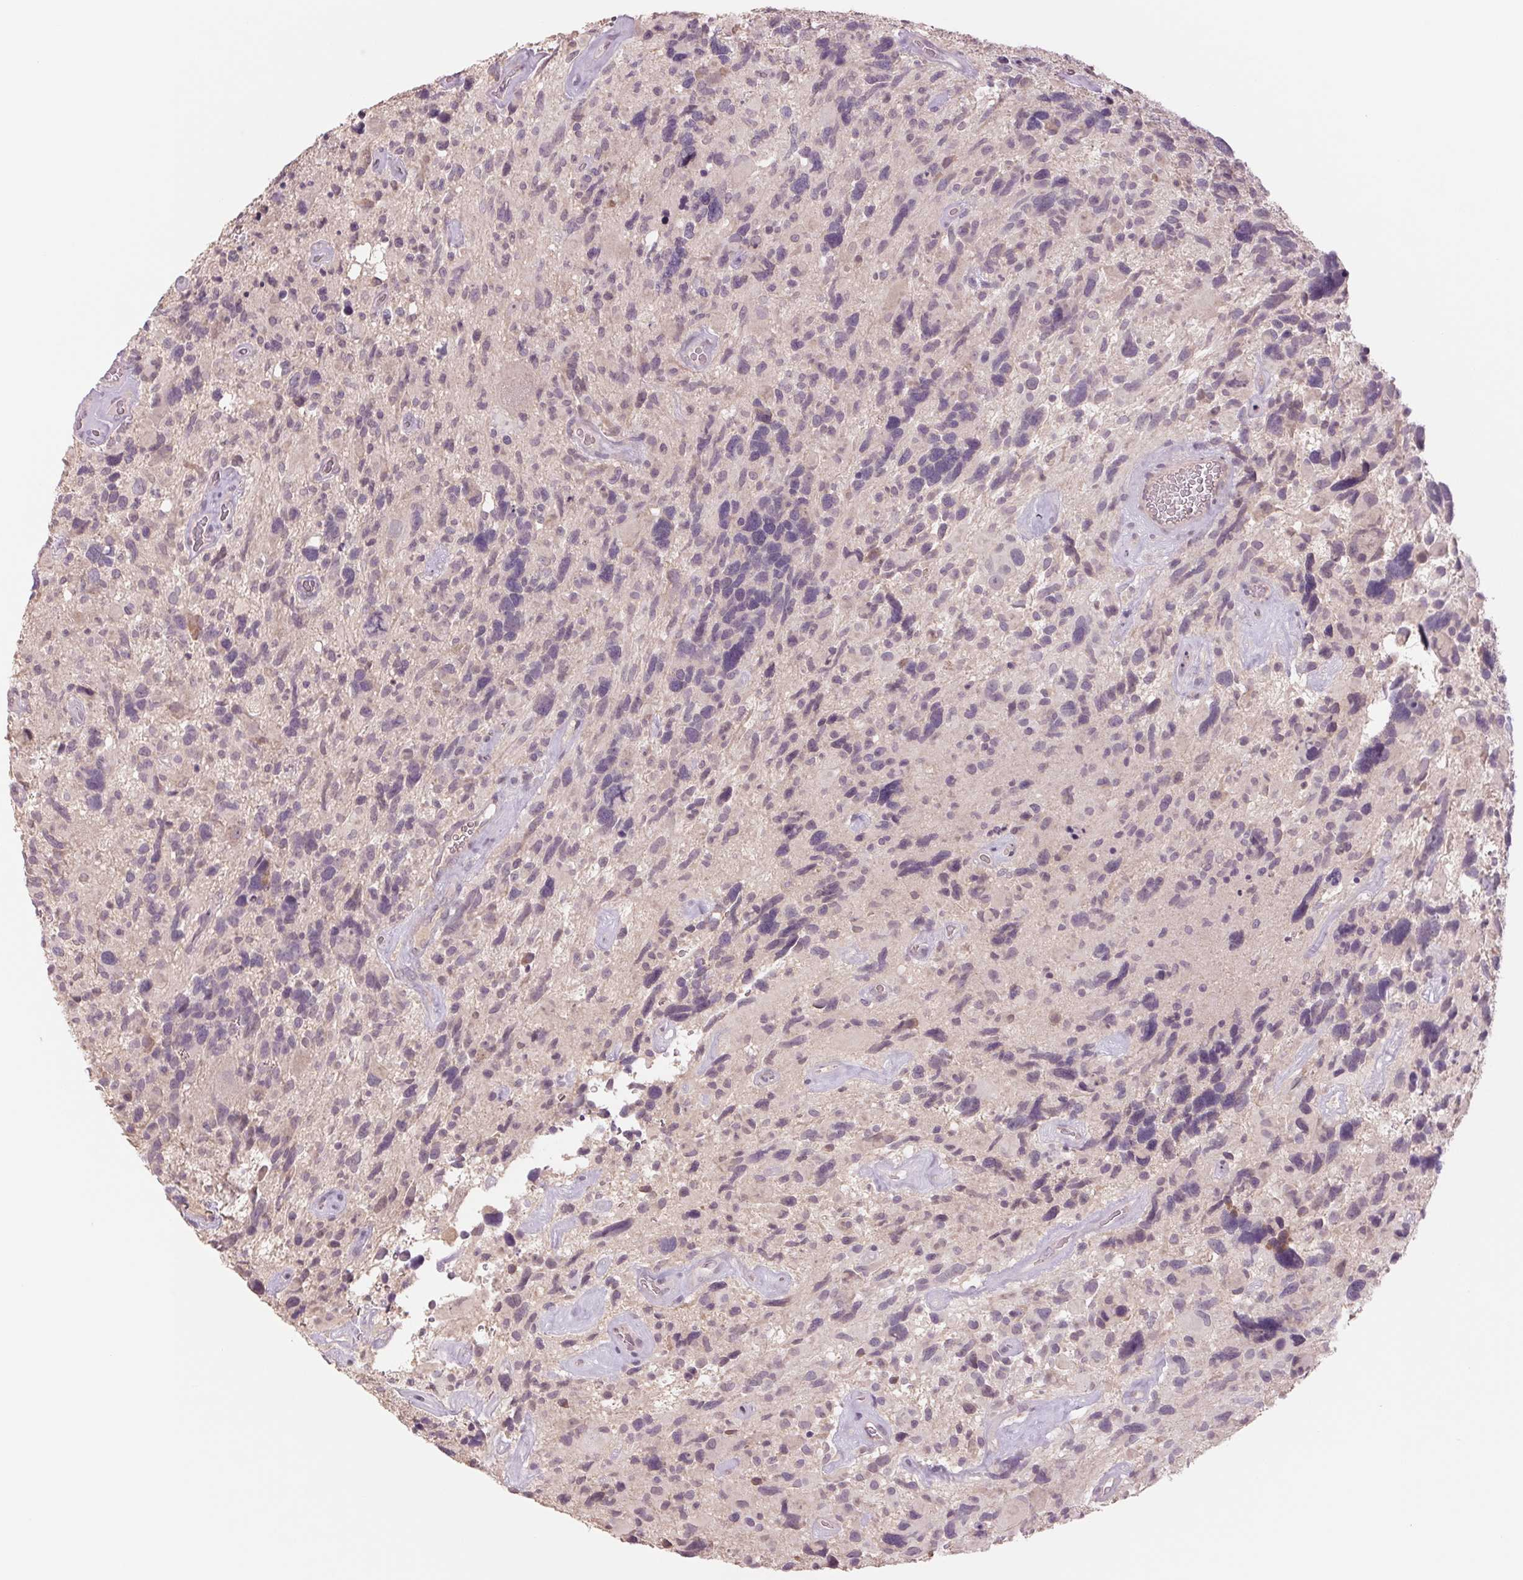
{"staining": {"intensity": "negative", "quantity": "none", "location": "none"}, "tissue": "glioma", "cell_type": "Tumor cells", "image_type": "cancer", "snomed": [{"axis": "morphology", "description": "Glioma, malignant, High grade"}, {"axis": "topography", "description": "Brain"}], "caption": "A histopathology image of human malignant glioma (high-grade) is negative for staining in tumor cells. (DAB IHC, high magnification).", "gene": "PPIA", "patient": {"sex": "male", "age": 49}}